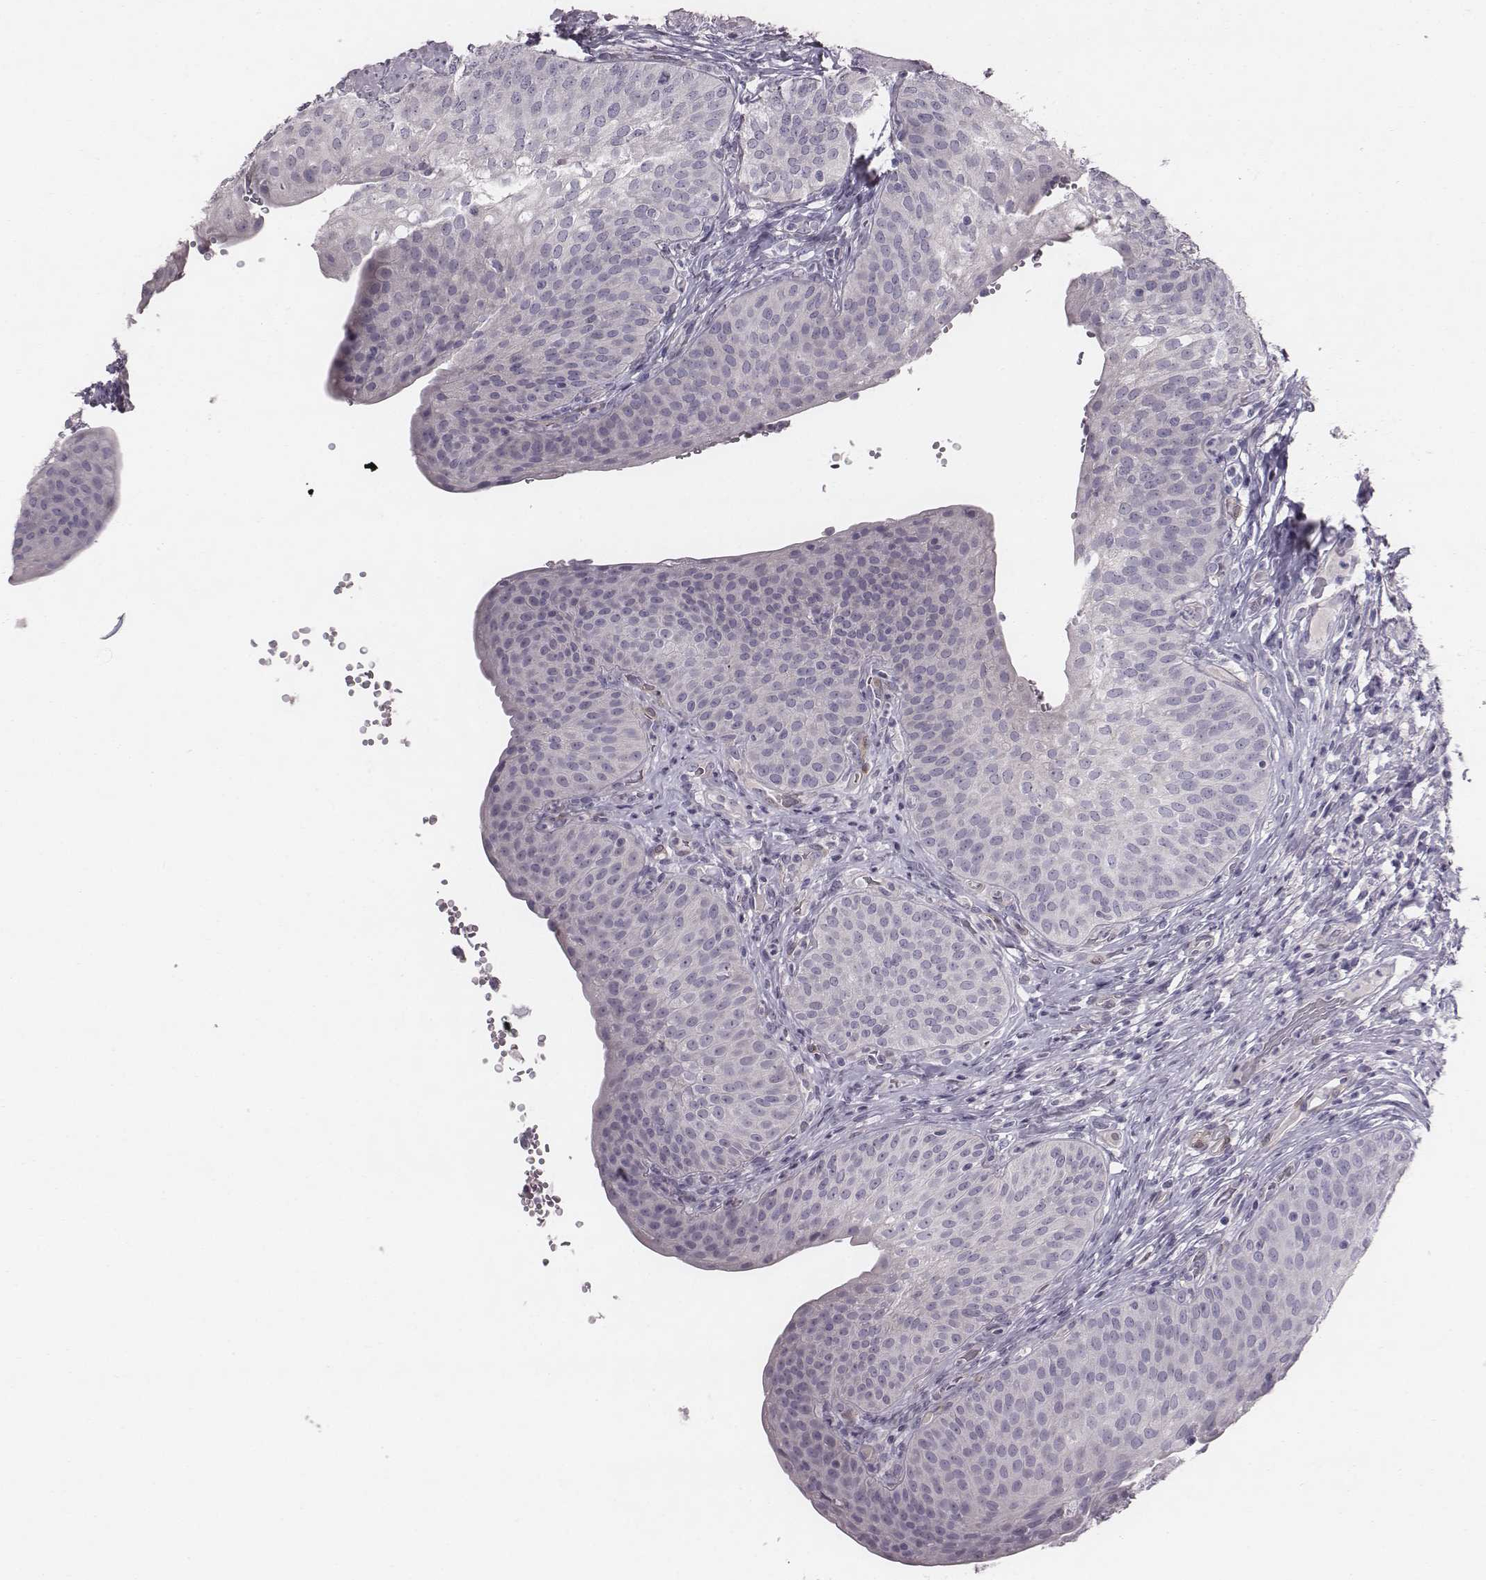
{"staining": {"intensity": "negative", "quantity": "none", "location": "none"}, "tissue": "urinary bladder", "cell_type": "Urothelial cells", "image_type": "normal", "snomed": [{"axis": "morphology", "description": "Normal tissue, NOS"}, {"axis": "topography", "description": "Urinary bladder"}], "caption": "Micrograph shows no protein staining in urothelial cells of benign urinary bladder.", "gene": "ENSG00000284762", "patient": {"sex": "male", "age": 66}}